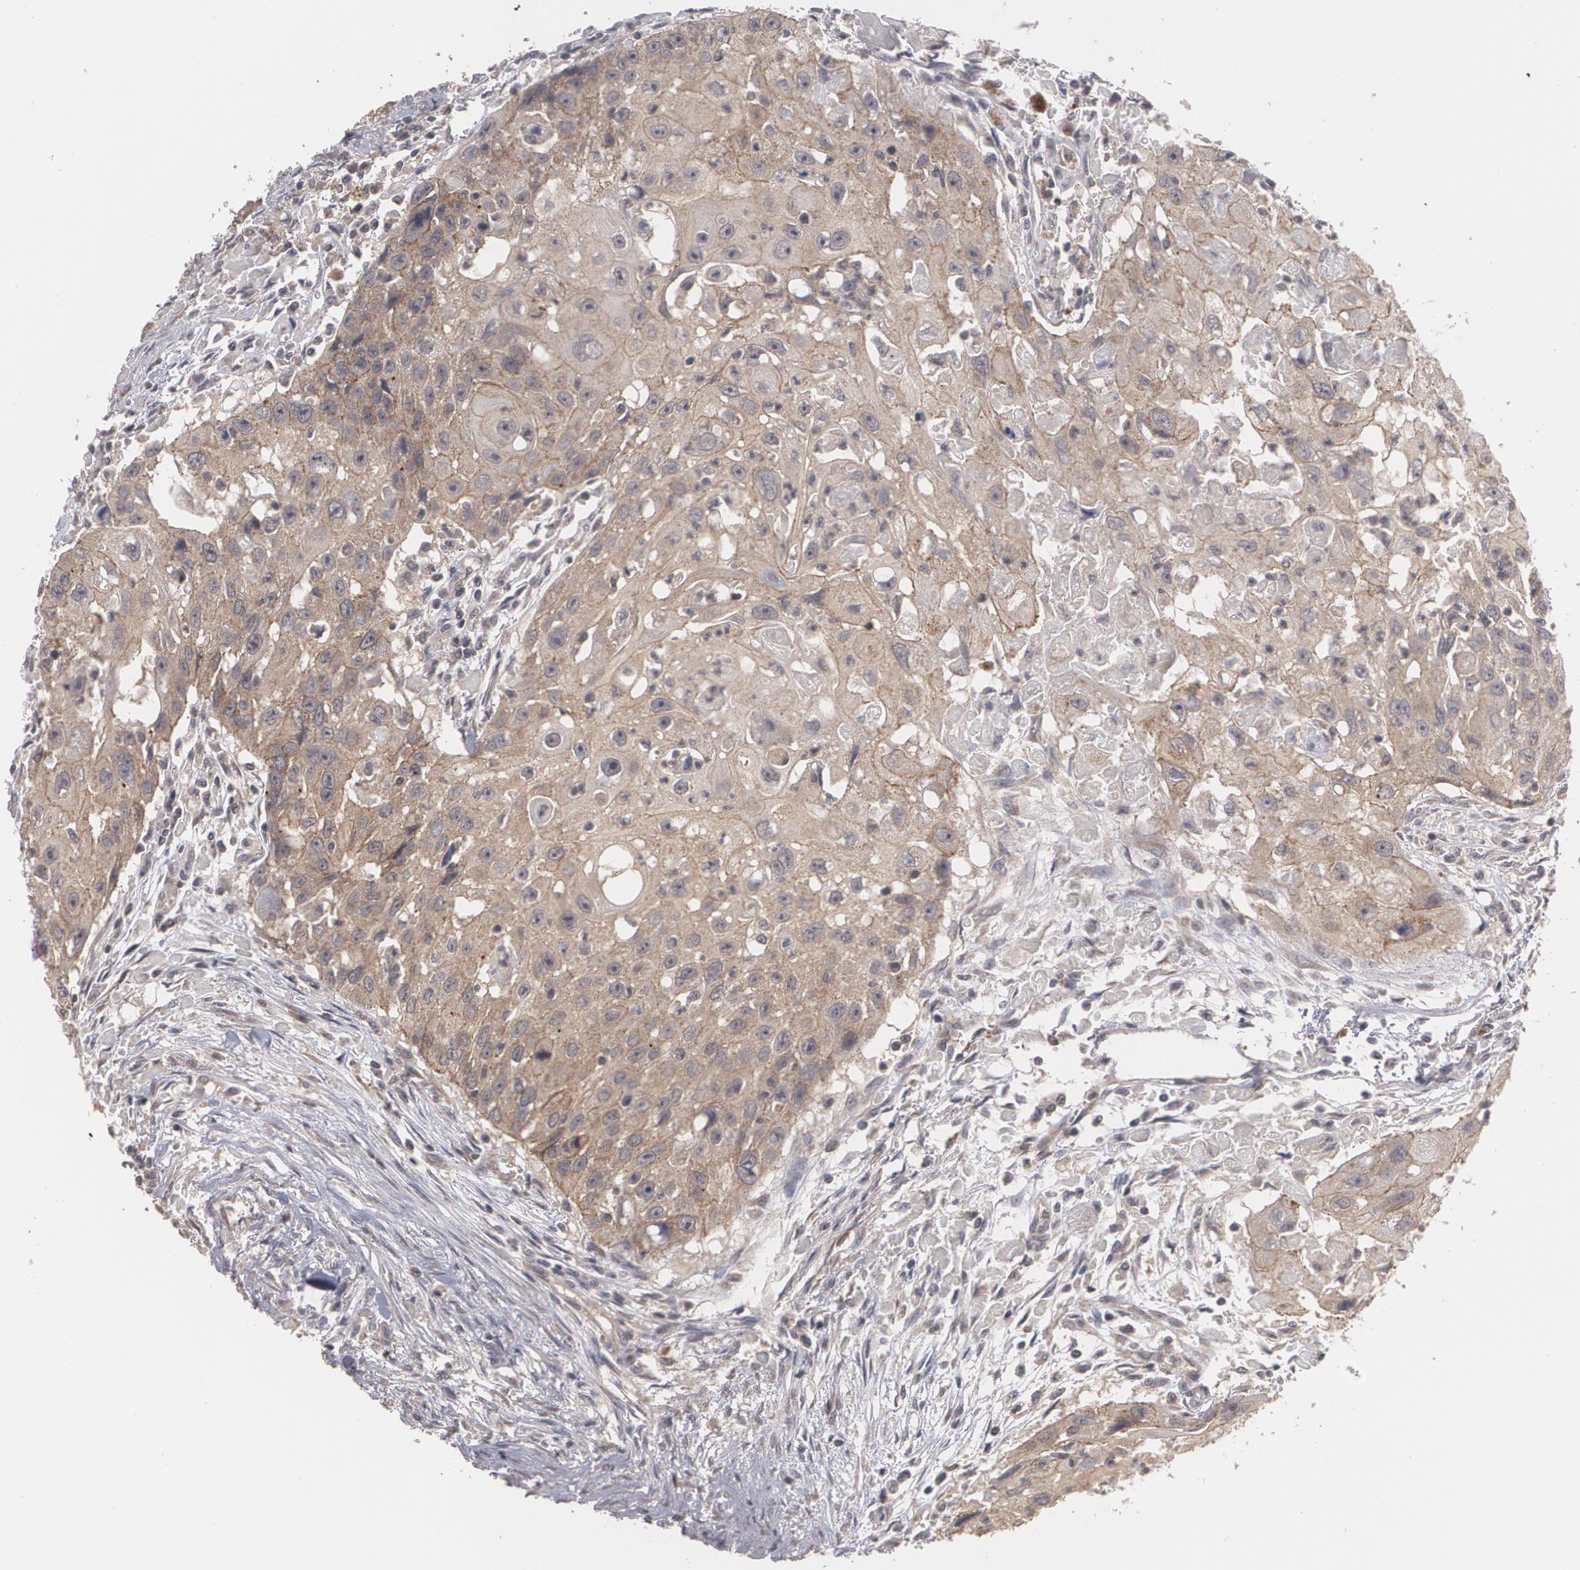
{"staining": {"intensity": "strong", "quantity": ">75%", "location": "cytoplasmic/membranous"}, "tissue": "head and neck cancer", "cell_type": "Tumor cells", "image_type": "cancer", "snomed": [{"axis": "morphology", "description": "Squamous cell carcinoma, NOS"}, {"axis": "topography", "description": "Head-Neck"}], "caption": "Immunohistochemistry (DAB) staining of squamous cell carcinoma (head and neck) demonstrates strong cytoplasmic/membranous protein staining in approximately >75% of tumor cells.", "gene": "ARF6", "patient": {"sex": "male", "age": 64}}